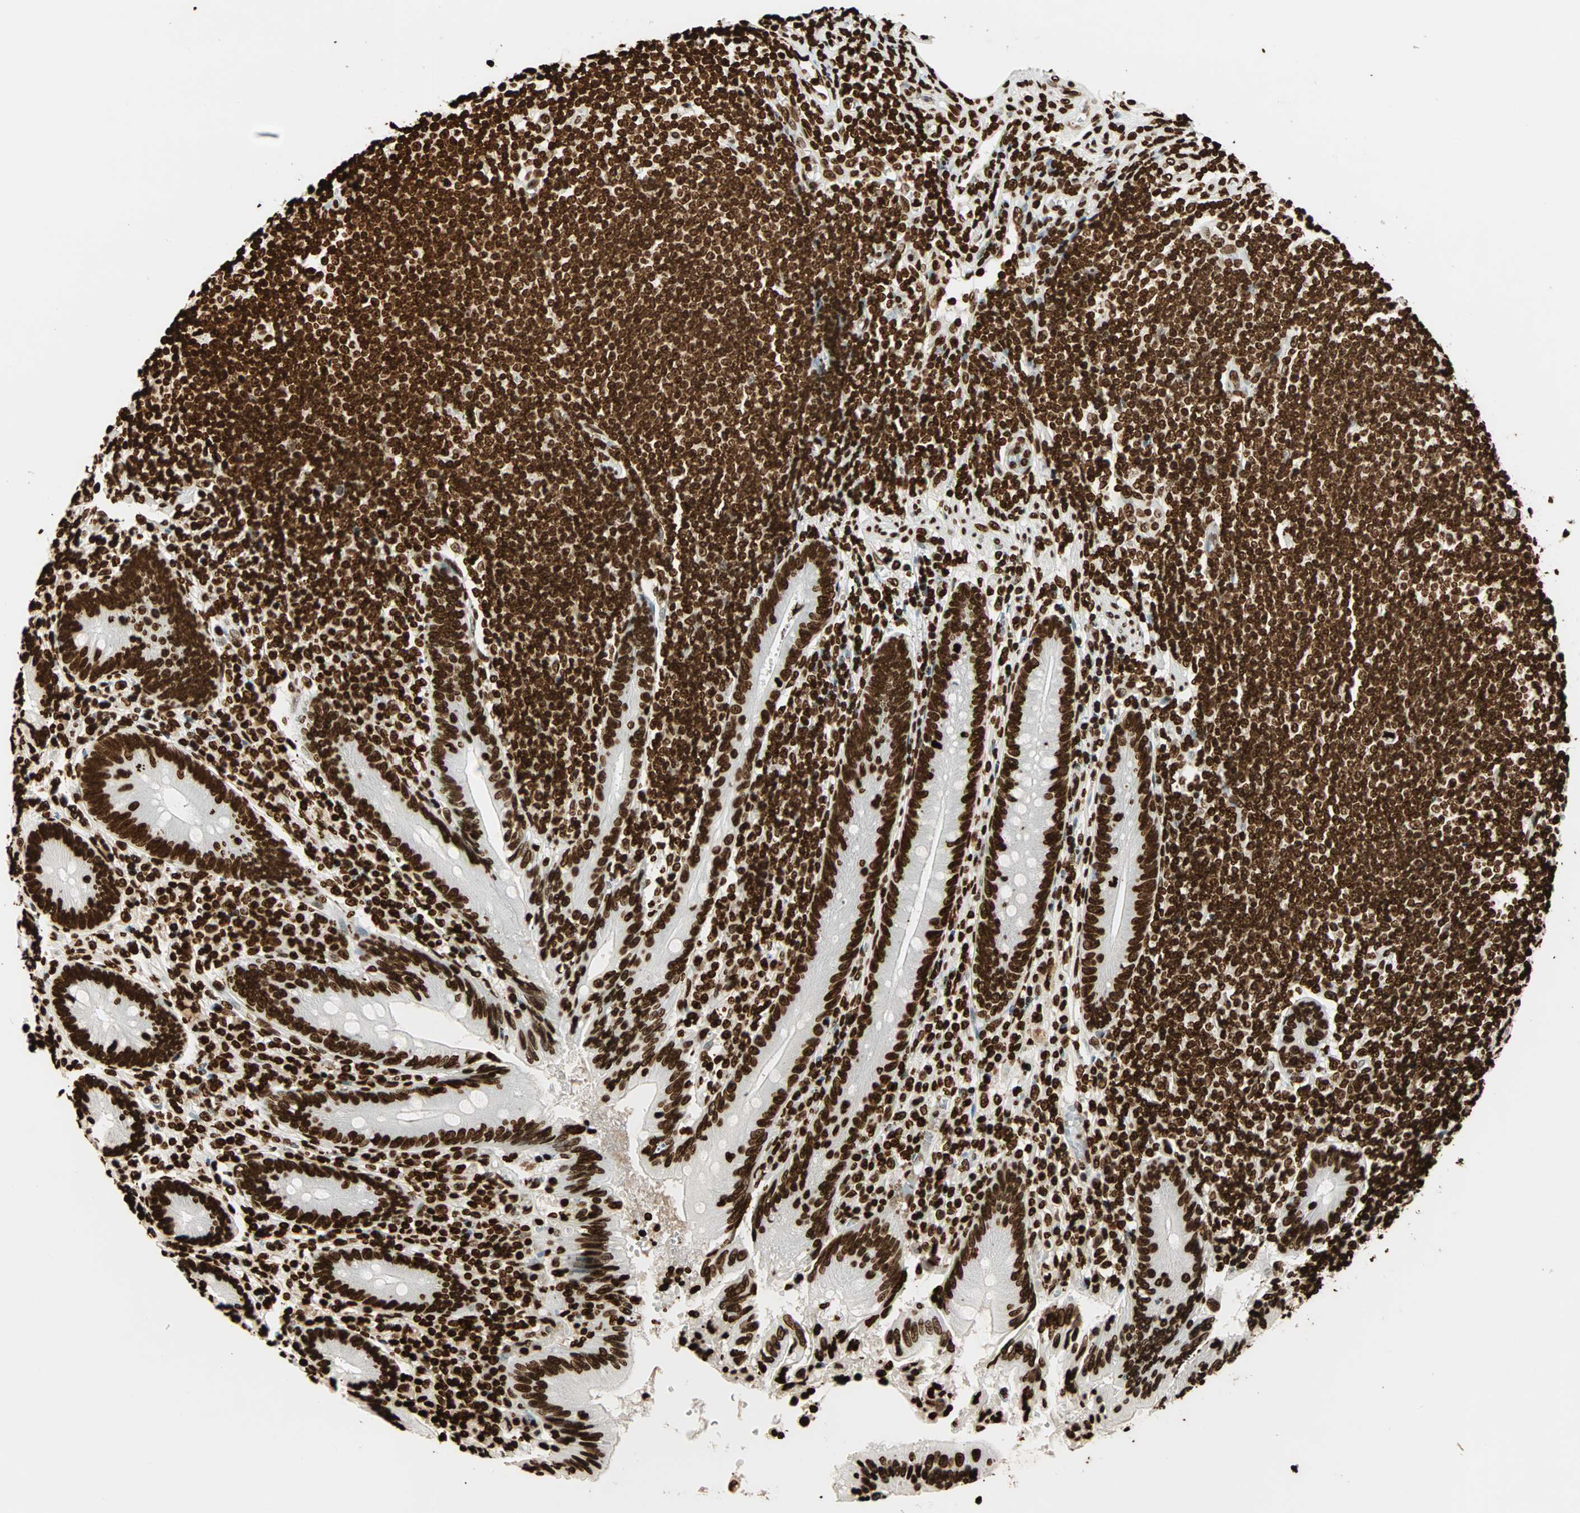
{"staining": {"intensity": "strong", "quantity": ">75%", "location": "nuclear"}, "tissue": "appendix", "cell_type": "Glandular cells", "image_type": "normal", "snomed": [{"axis": "morphology", "description": "Normal tissue, NOS"}, {"axis": "morphology", "description": "Inflammation, NOS"}, {"axis": "topography", "description": "Appendix"}], "caption": "IHC of unremarkable appendix exhibits high levels of strong nuclear staining in about >75% of glandular cells.", "gene": "GLI2", "patient": {"sex": "male", "age": 46}}